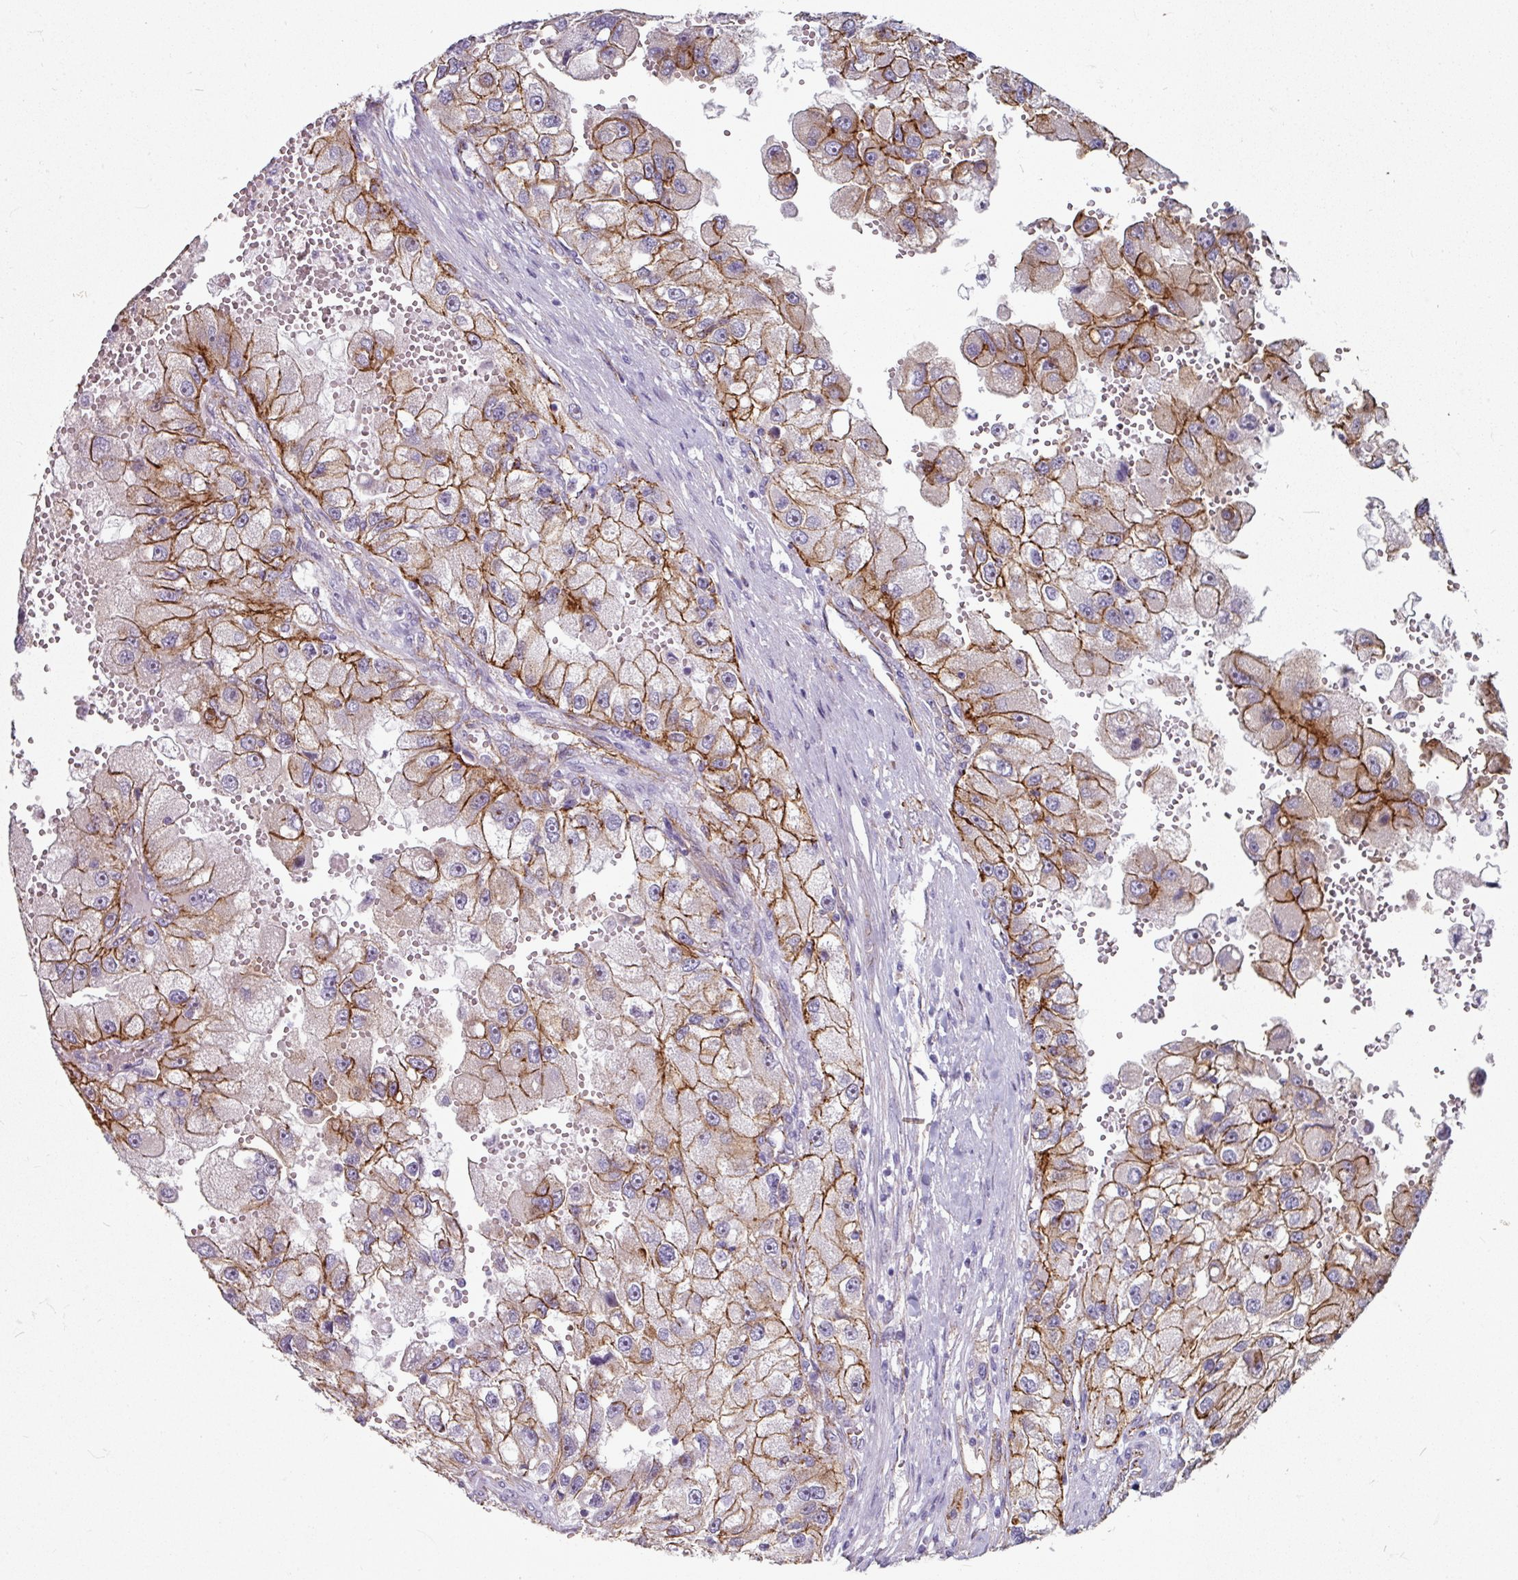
{"staining": {"intensity": "moderate", "quantity": ">75%", "location": "cytoplasmic/membranous"}, "tissue": "renal cancer", "cell_type": "Tumor cells", "image_type": "cancer", "snomed": [{"axis": "morphology", "description": "Adenocarcinoma, NOS"}, {"axis": "topography", "description": "Kidney"}], "caption": "High-magnification brightfield microscopy of renal cancer (adenocarcinoma) stained with DAB (3,3'-diaminobenzidine) (brown) and counterstained with hematoxylin (blue). tumor cells exhibit moderate cytoplasmic/membranous expression is identified in approximately>75% of cells. Nuclei are stained in blue.", "gene": "JUP", "patient": {"sex": "male", "age": 63}}